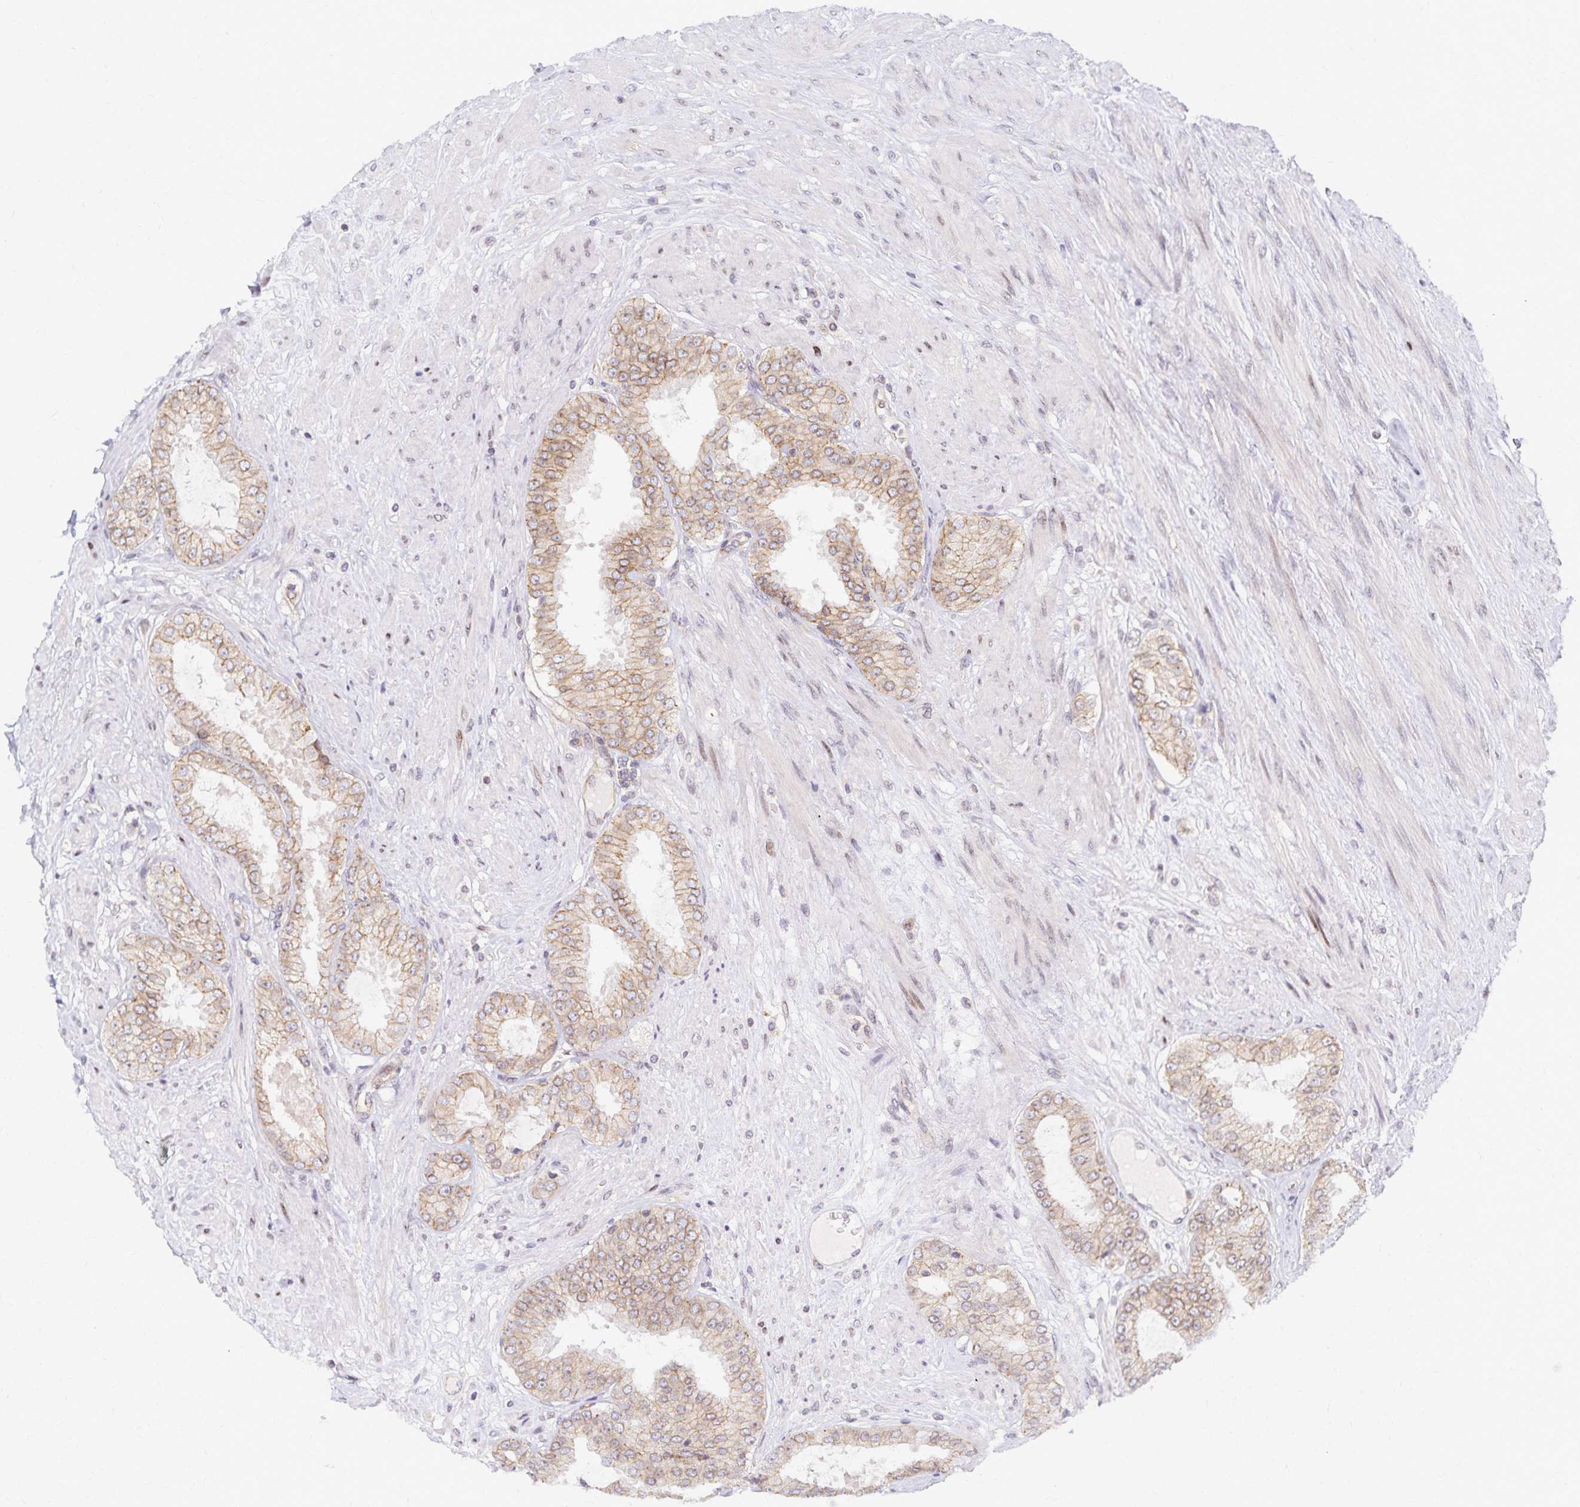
{"staining": {"intensity": "weak", "quantity": ">75%", "location": "cytoplasmic/membranous"}, "tissue": "prostate cancer", "cell_type": "Tumor cells", "image_type": "cancer", "snomed": [{"axis": "morphology", "description": "Adenocarcinoma, High grade"}, {"axis": "topography", "description": "Prostate"}], "caption": "Protein staining reveals weak cytoplasmic/membranous expression in about >75% of tumor cells in prostate high-grade adenocarcinoma.", "gene": "RAB9B", "patient": {"sex": "male", "age": 71}}